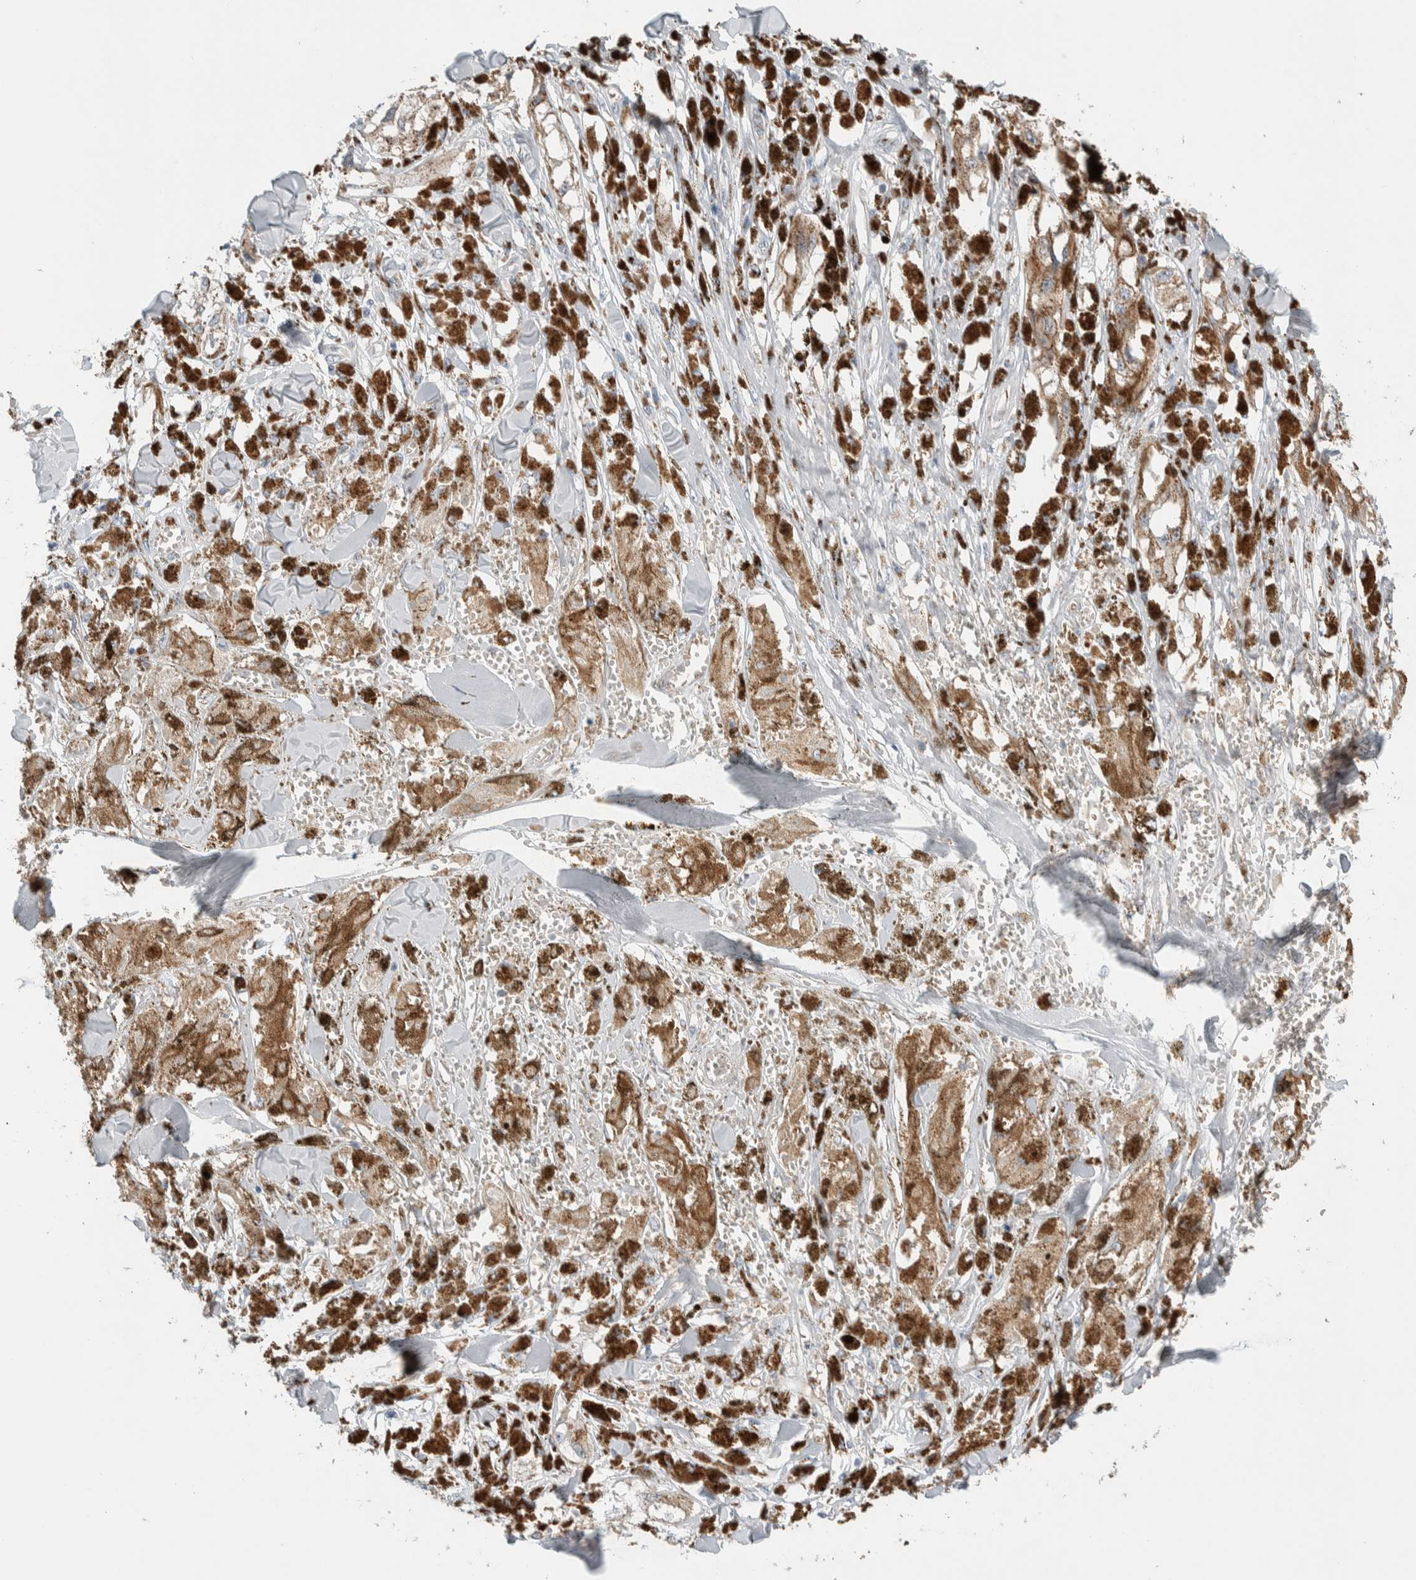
{"staining": {"intensity": "moderate", "quantity": ">75%", "location": "cytoplasmic/membranous"}, "tissue": "melanoma", "cell_type": "Tumor cells", "image_type": "cancer", "snomed": [{"axis": "morphology", "description": "Malignant melanoma, NOS"}, {"axis": "topography", "description": "Skin"}], "caption": "Malignant melanoma was stained to show a protein in brown. There is medium levels of moderate cytoplasmic/membranous staining in about >75% of tumor cells.", "gene": "SLC38A10", "patient": {"sex": "male", "age": 88}}